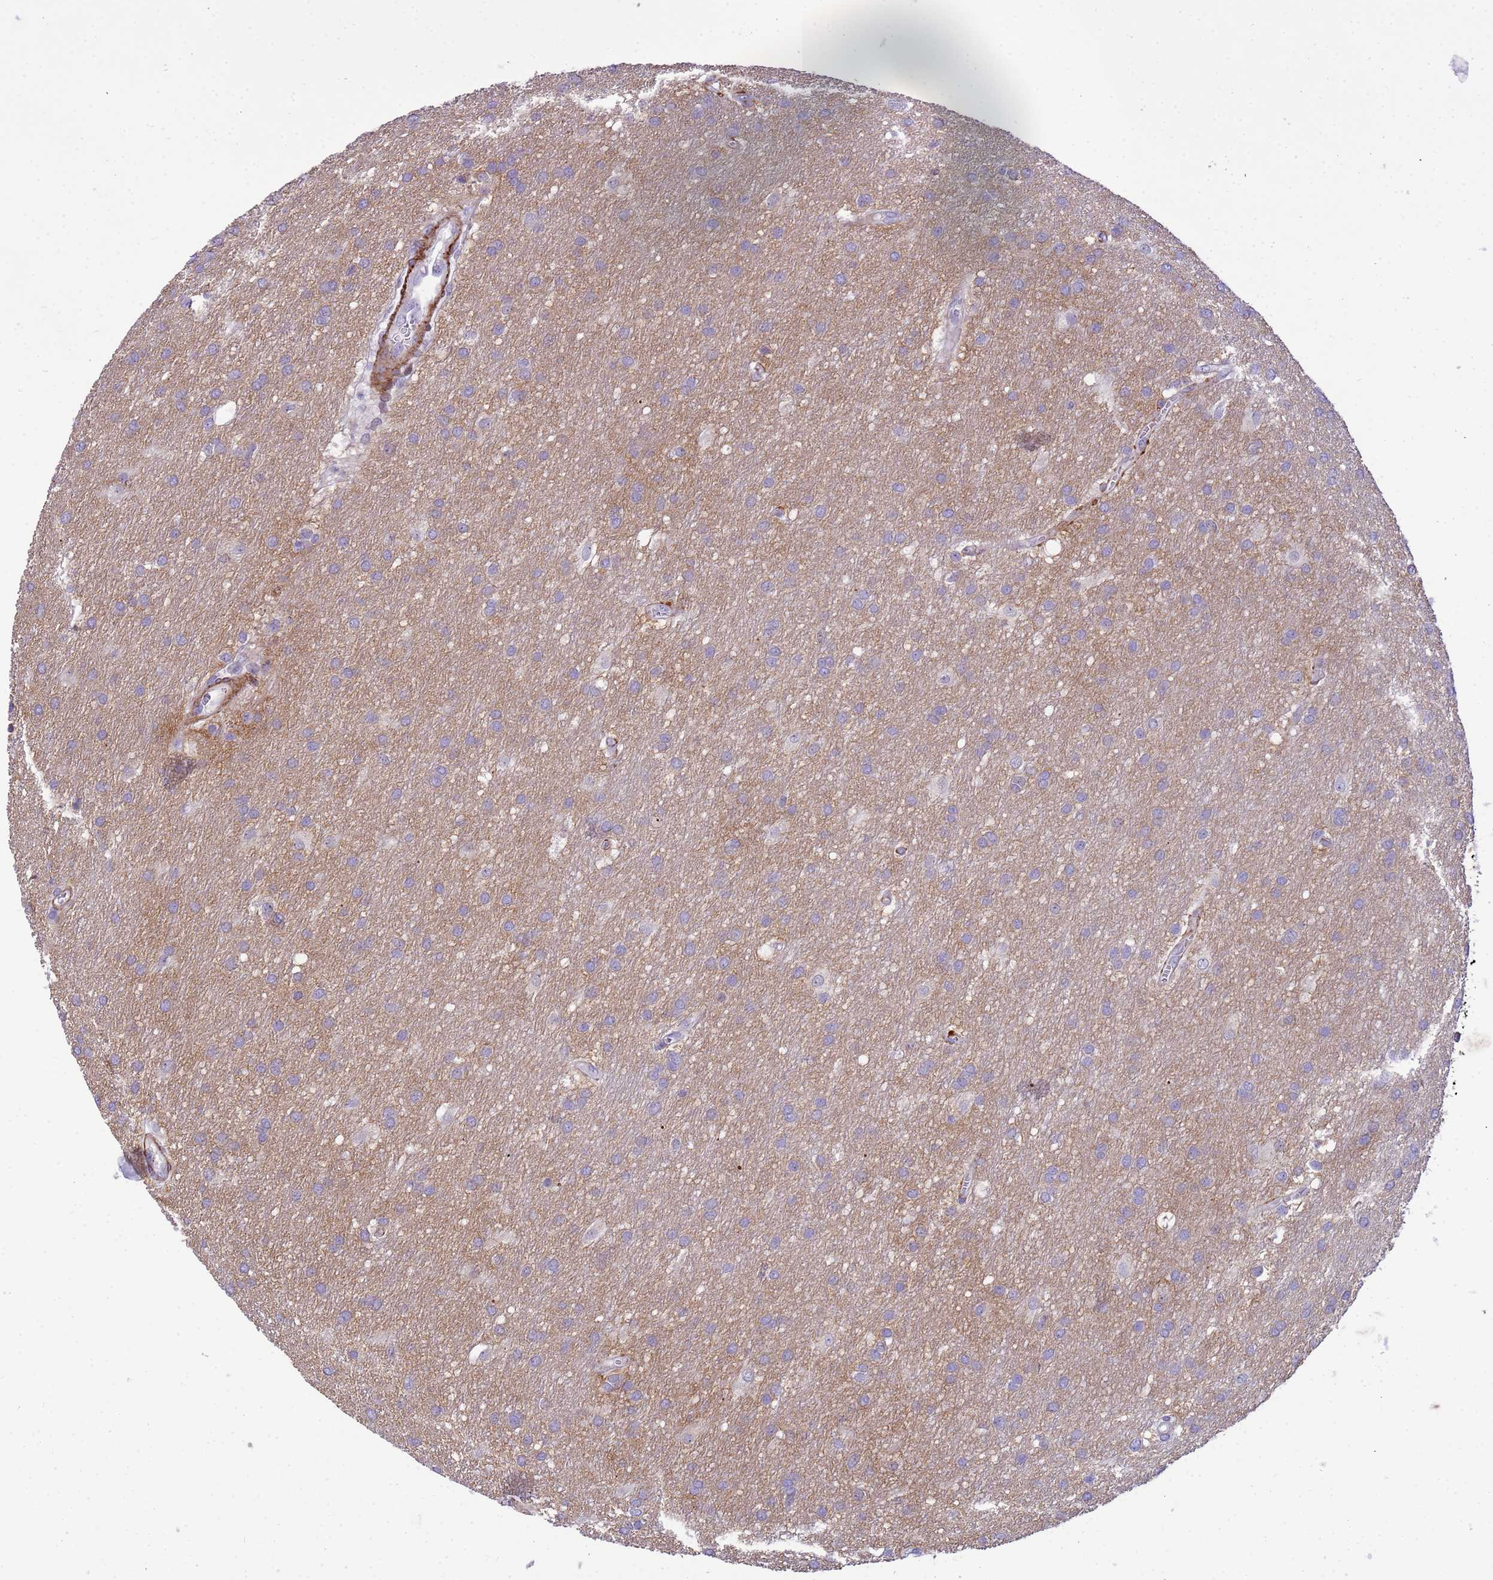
{"staining": {"intensity": "negative", "quantity": "none", "location": "none"}, "tissue": "glioma", "cell_type": "Tumor cells", "image_type": "cancer", "snomed": [{"axis": "morphology", "description": "Glioma, malignant, Low grade"}, {"axis": "topography", "description": "Brain"}], "caption": "The image shows no staining of tumor cells in glioma.", "gene": "P2RX7", "patient": {"sex": "male", "age": 66}}